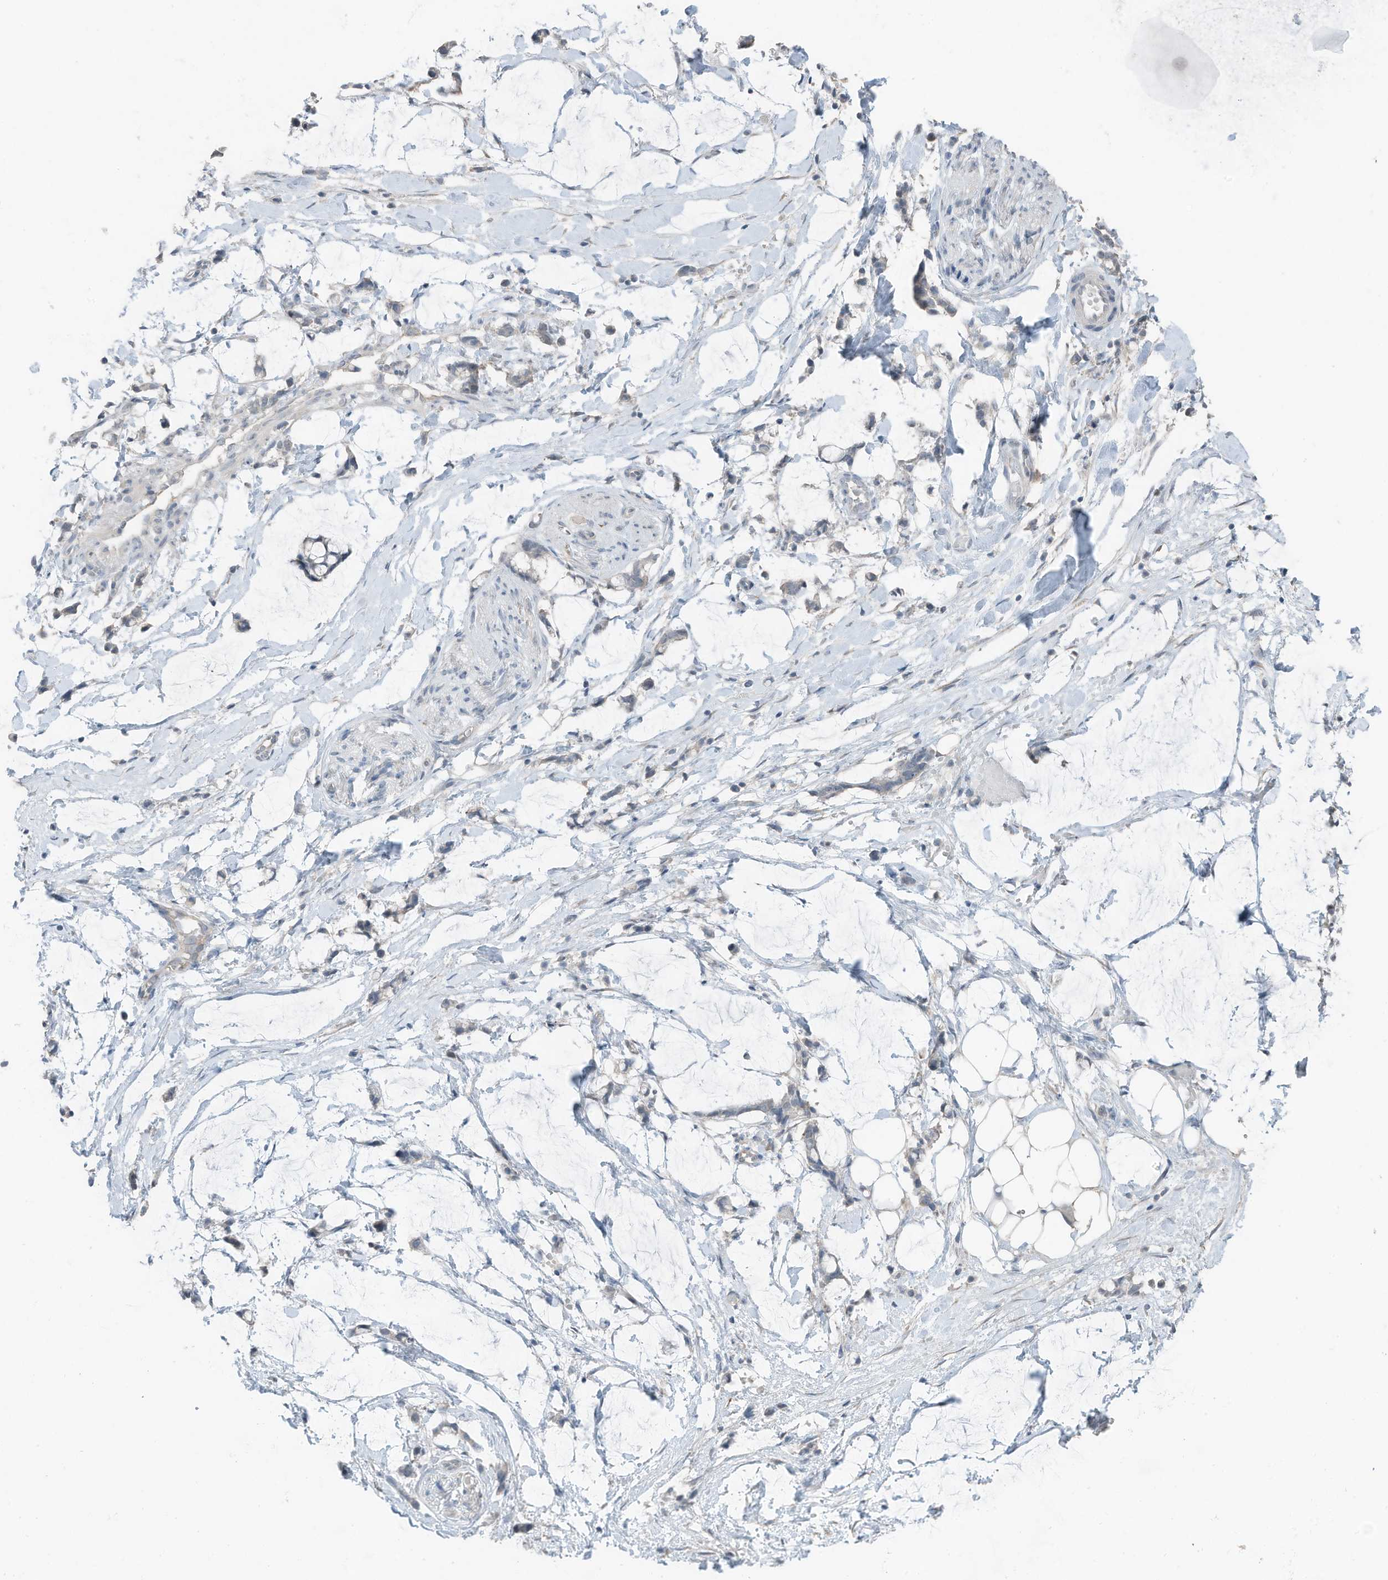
{"staining": {"intensity": "negative", "quantity": "none", "location": "none"}, "tissue": "adipose tissue", "cell_type": "Adipocytes", "image_type": "normal", "snomed": [{"axis": "morphology", "description": "Normal tissue, NOS"}, {"axis": "morphology", "description": "Adenocarcinoma, NOS"}, {"axis": "topography", "description": "Colon"}, {"axis": "topography", "description": "Peripheral nerve tissue"}], "caption": "Immunohistochemical staining of benign adipose tissue displays no significant positivity in adipocytes. (DAB IHC, high magnification).", "gene": "ARHGEF33", "patient": {"sex": "male", "age": 14}}